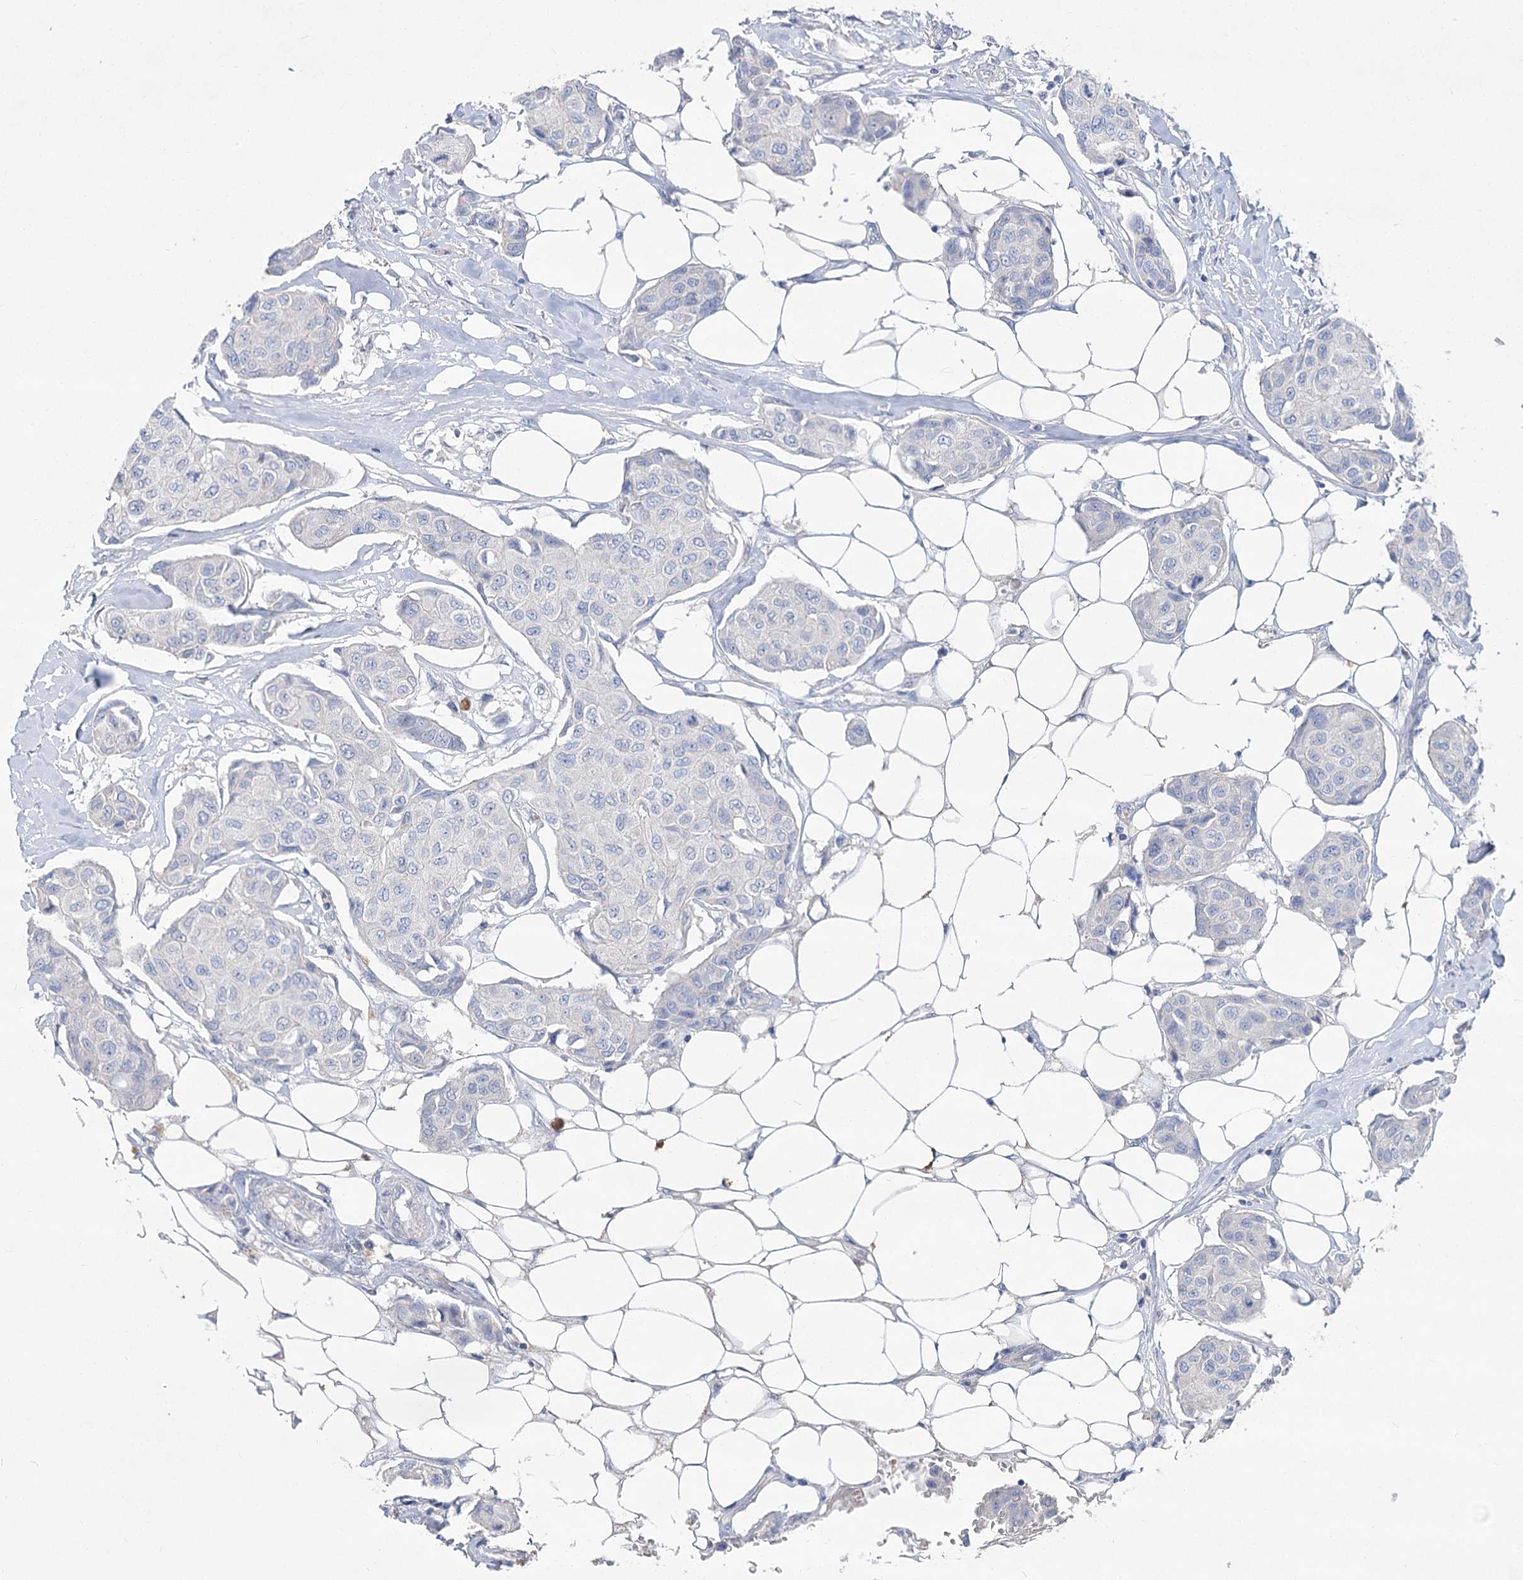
{"staining": {"intensity": "negative", "quantity": "none", "location": "none"}, "tissue": "breast cancer", "cell_type": "Tumor cells", "image_type": "cancer", "snomed": [{"axis": "morphology", "description": "Duct carcinoma"}, {"axis": "topography", "description": "Breast"}], "caption": "A micrograph of human breast infiltrating ductal carcinoma is negative for staining in tumor cells.", "gene": "SLC9A3", "patient": {"sex": "female", "age": 80}}